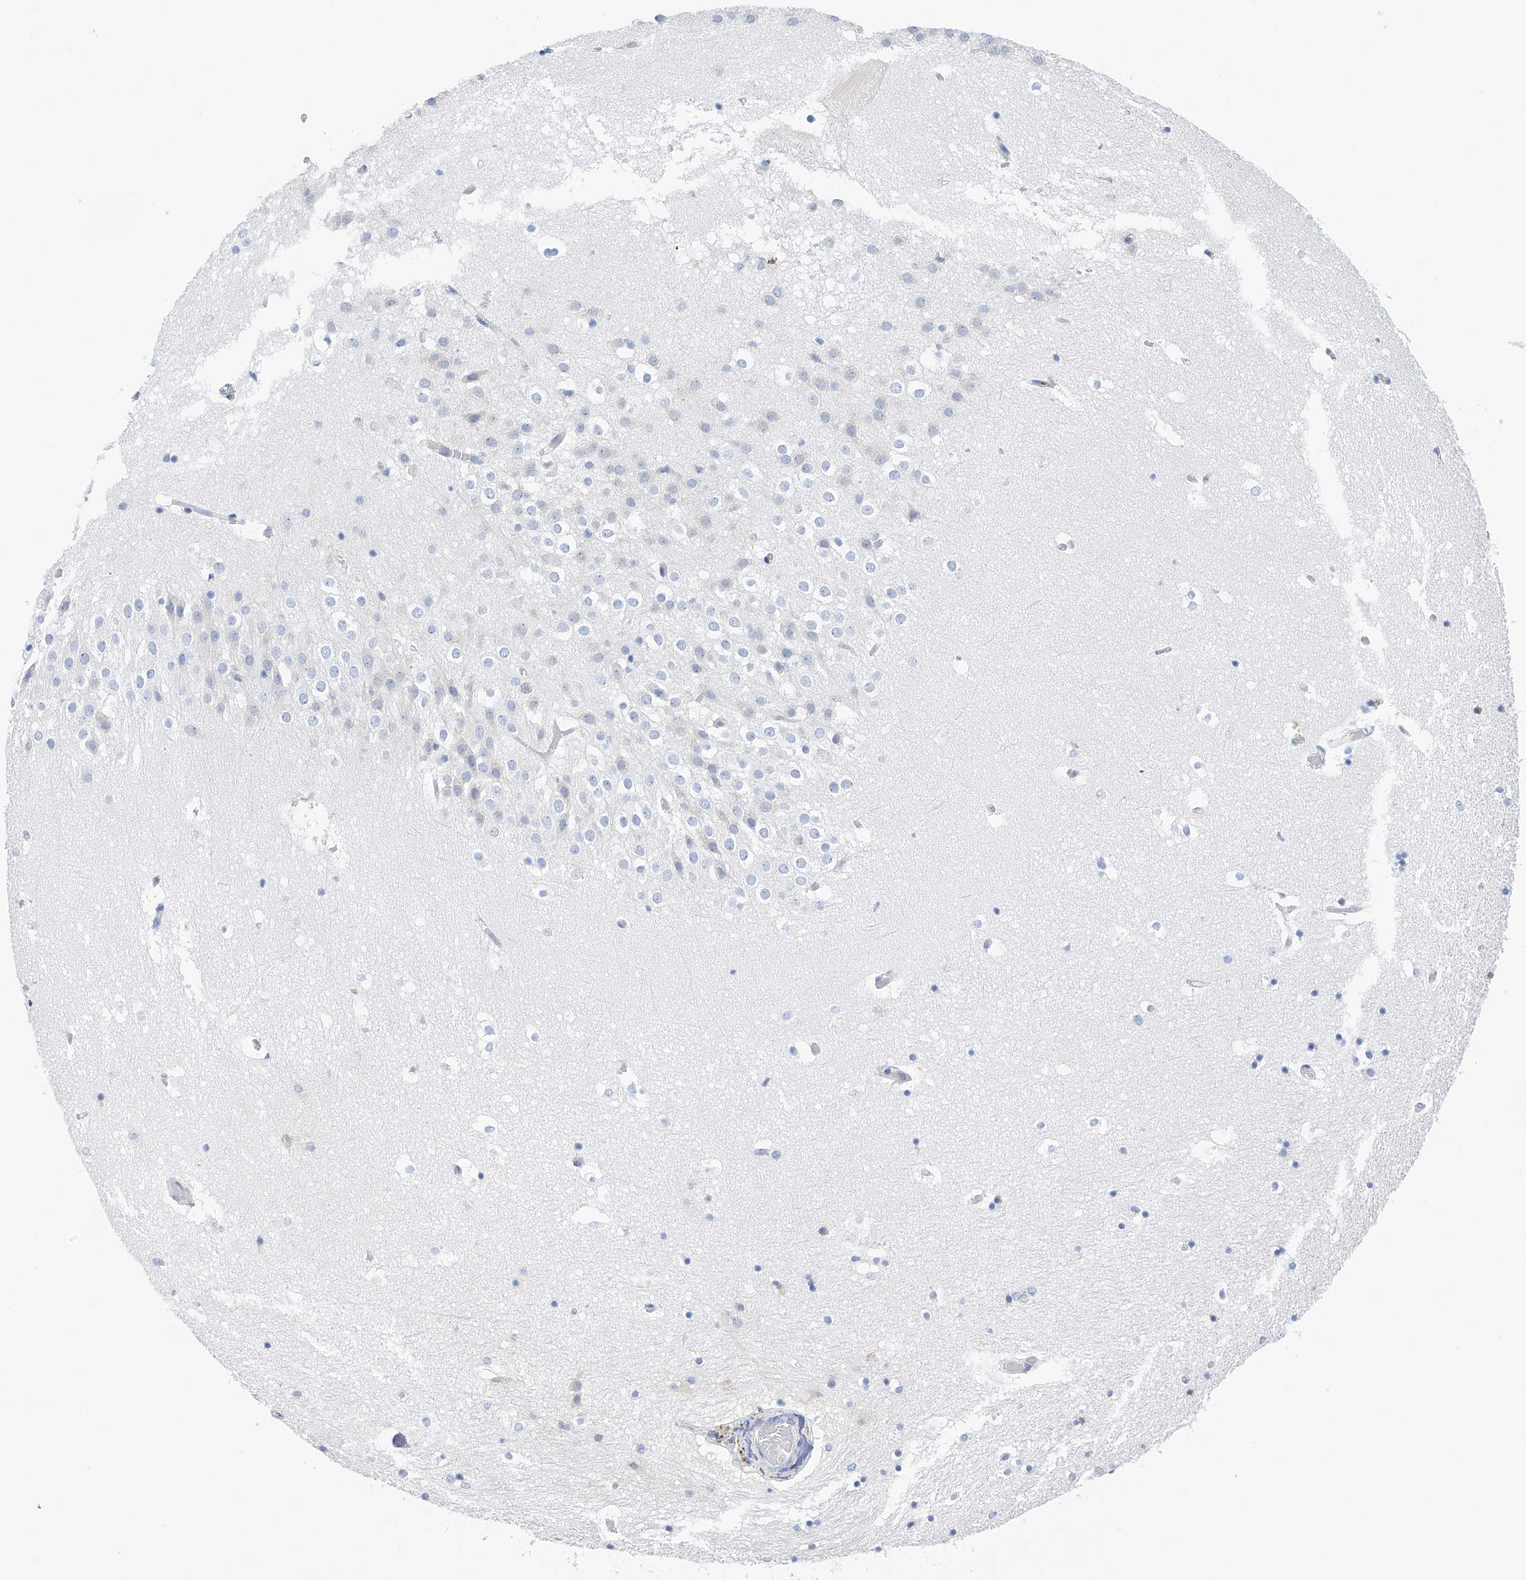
{"staining": {"intensity": "negative", "quantity": "none", "location": "none"}, "tissue": "hippocampus", "cell_type": "Glial cells", "image_type": "normal", "snomed": [{"axis": "morphology", "description": "Normal tissue, NOS"}, {"axis": "topography", "description": "Hippocampus"}], "caption": "A photomicrograph of hippocampus stained for a protein exhibits no brown staining in glial cells. Brightfield microscopy of IHC stained with DAB (3,3'-diaminobenzidine) (brown) and hematoxylin (blue), captured at high magnification.", "gene": "PDIA5", "patient": {"sex": "female", "age": 52}}